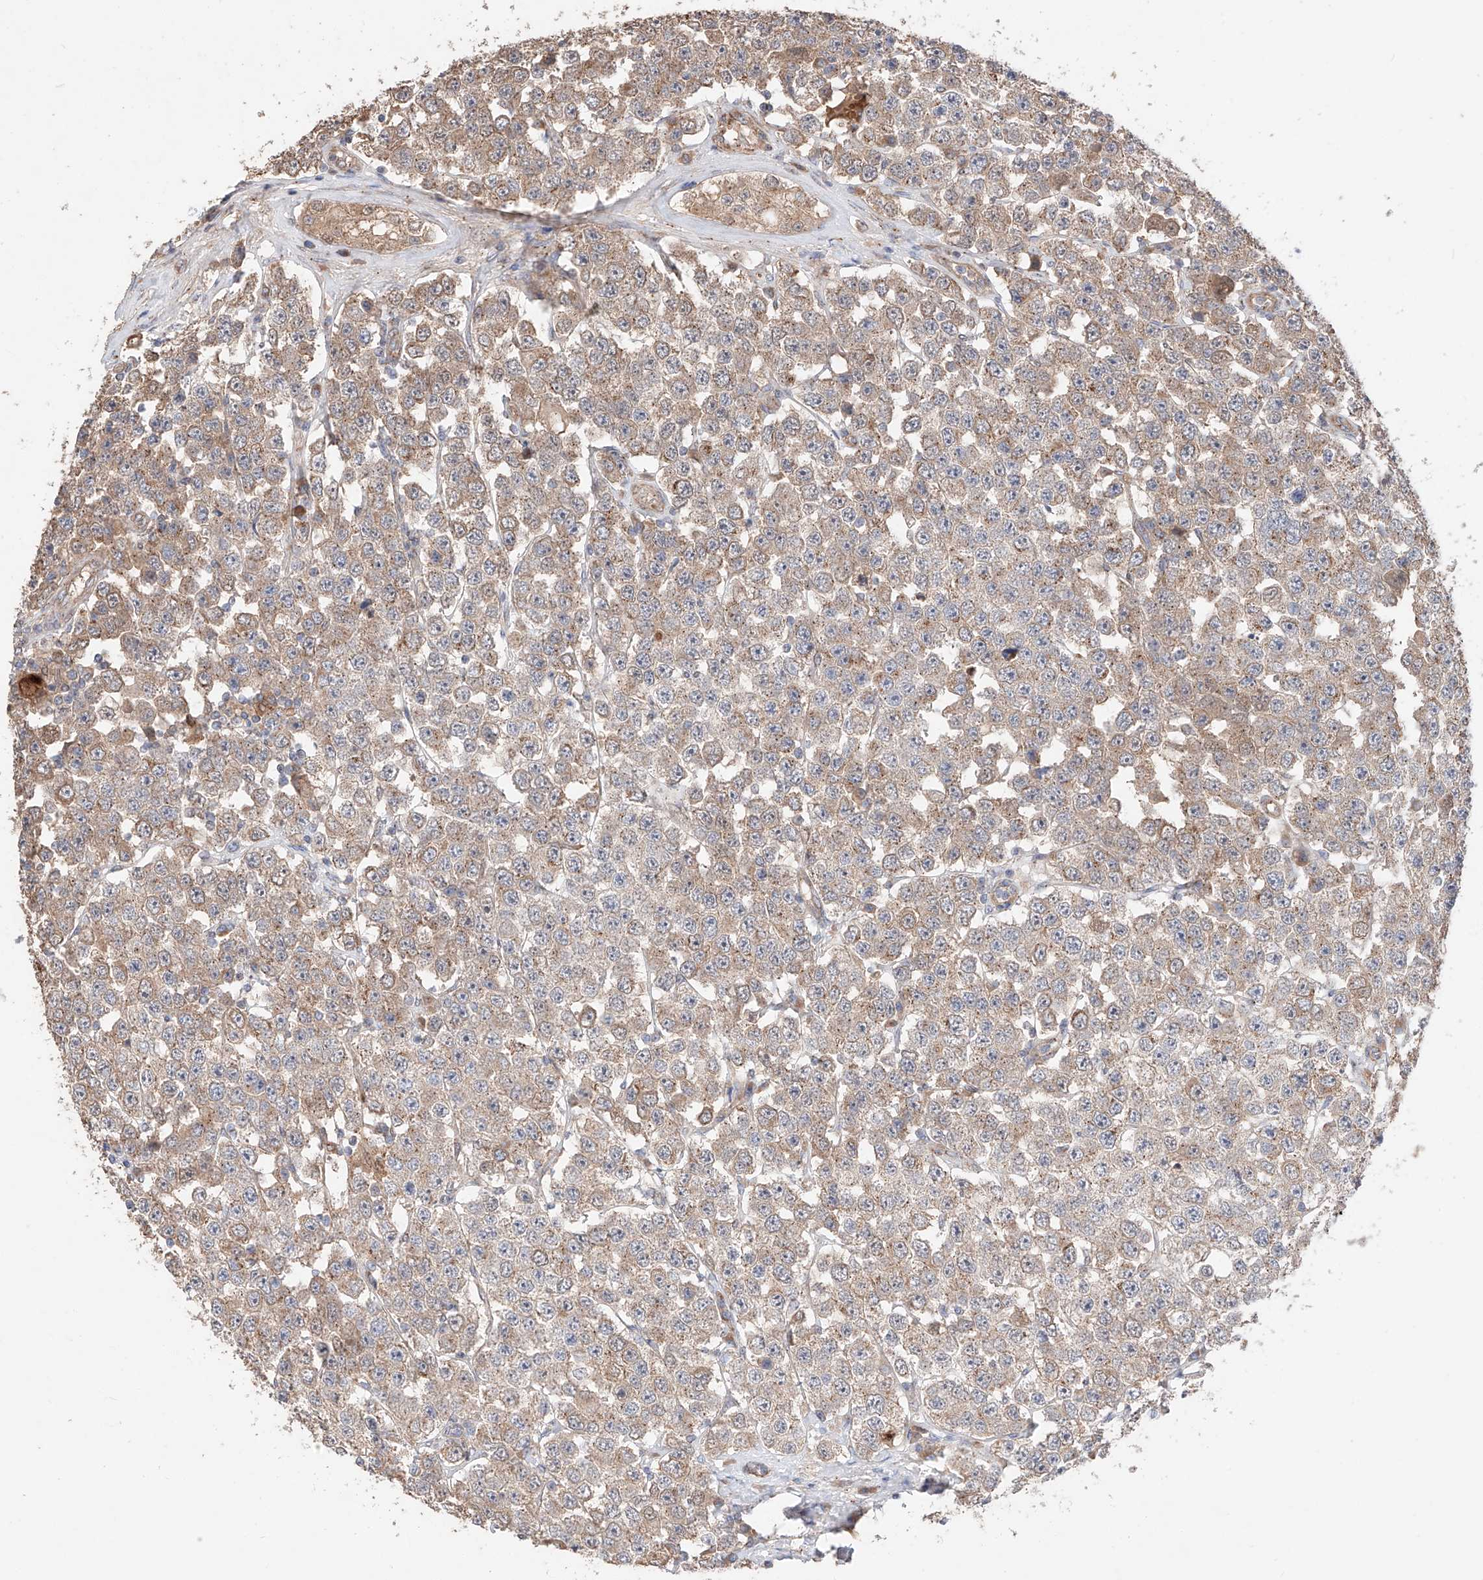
{"staining": {"intensity": "weak", "quantity": ">75%", "location": "cytoplasmic/membranous"}, "tissue": "testis cancer", "cell_type": "Tumor cells", "image_type": "cancer", "snomed": [{"axis": "morphology", "description": "Seminoma, NOS"}, {"axis": "topography", "description": "Testis"}], "caption": "This histopathology image reveals immunohistochemistry staining of human testis seminoma, with low weak cytoplasmic/membranous expression in approximately >75% of tumor cells.", "gene": "MOSPD1", "patient": {"sex": "male", "age": 28}}